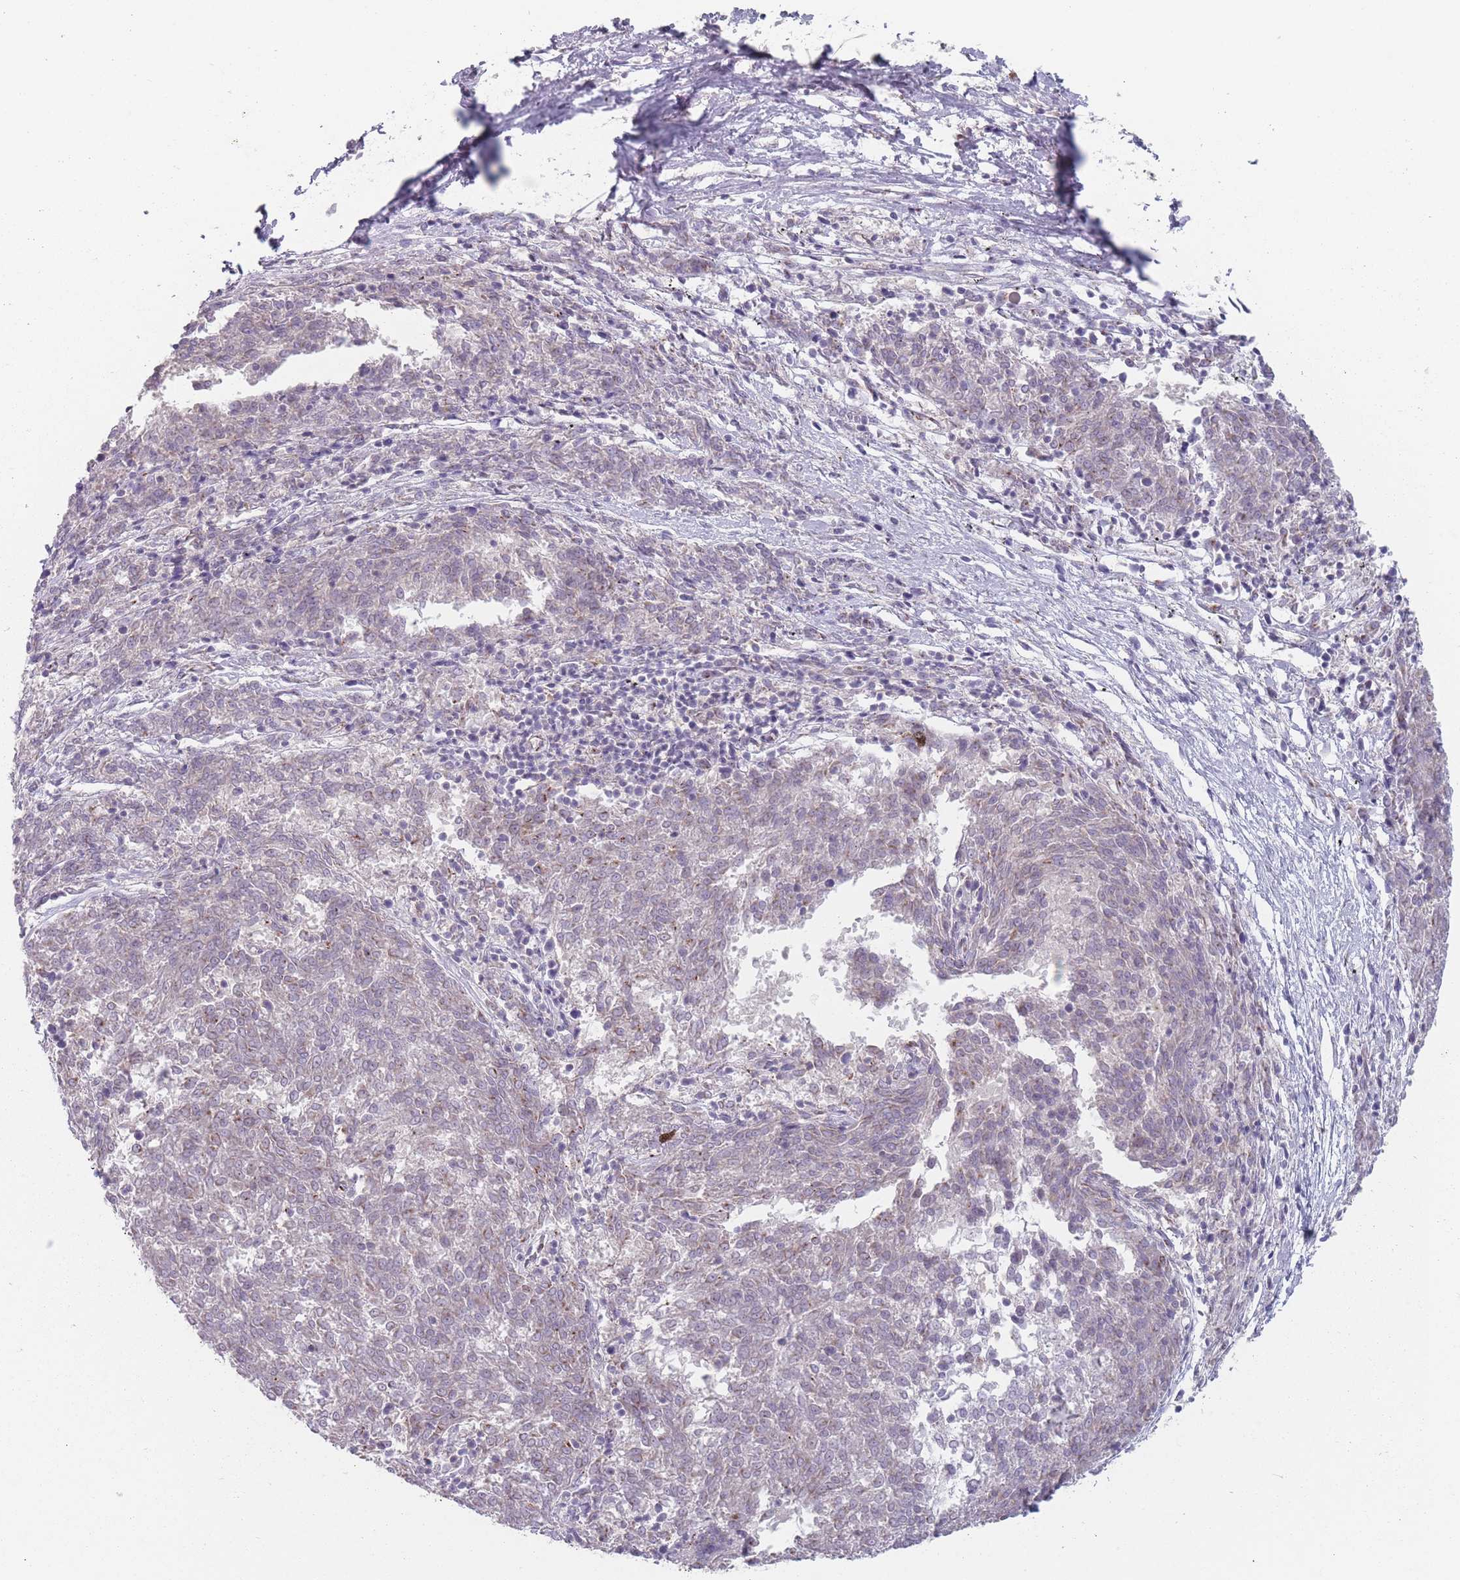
{"staining": {"intensity": "negative", "quantity": "none", "location": "none"}, "tissue": "melanoma", "cell_type": "Tumor cells", "image_type": "cancer", "snomed": [{"axis": "morphology", "description": "Malignant melanoma, NOS"}, {"axis": "topography", "description": "Skin"}], "caption": "Photomicrograph shows no significant protein expression in tumor cells of malignant melanoma.", "gene": "AKAIN1", "patient": {"sex": "female", "age": 72}}